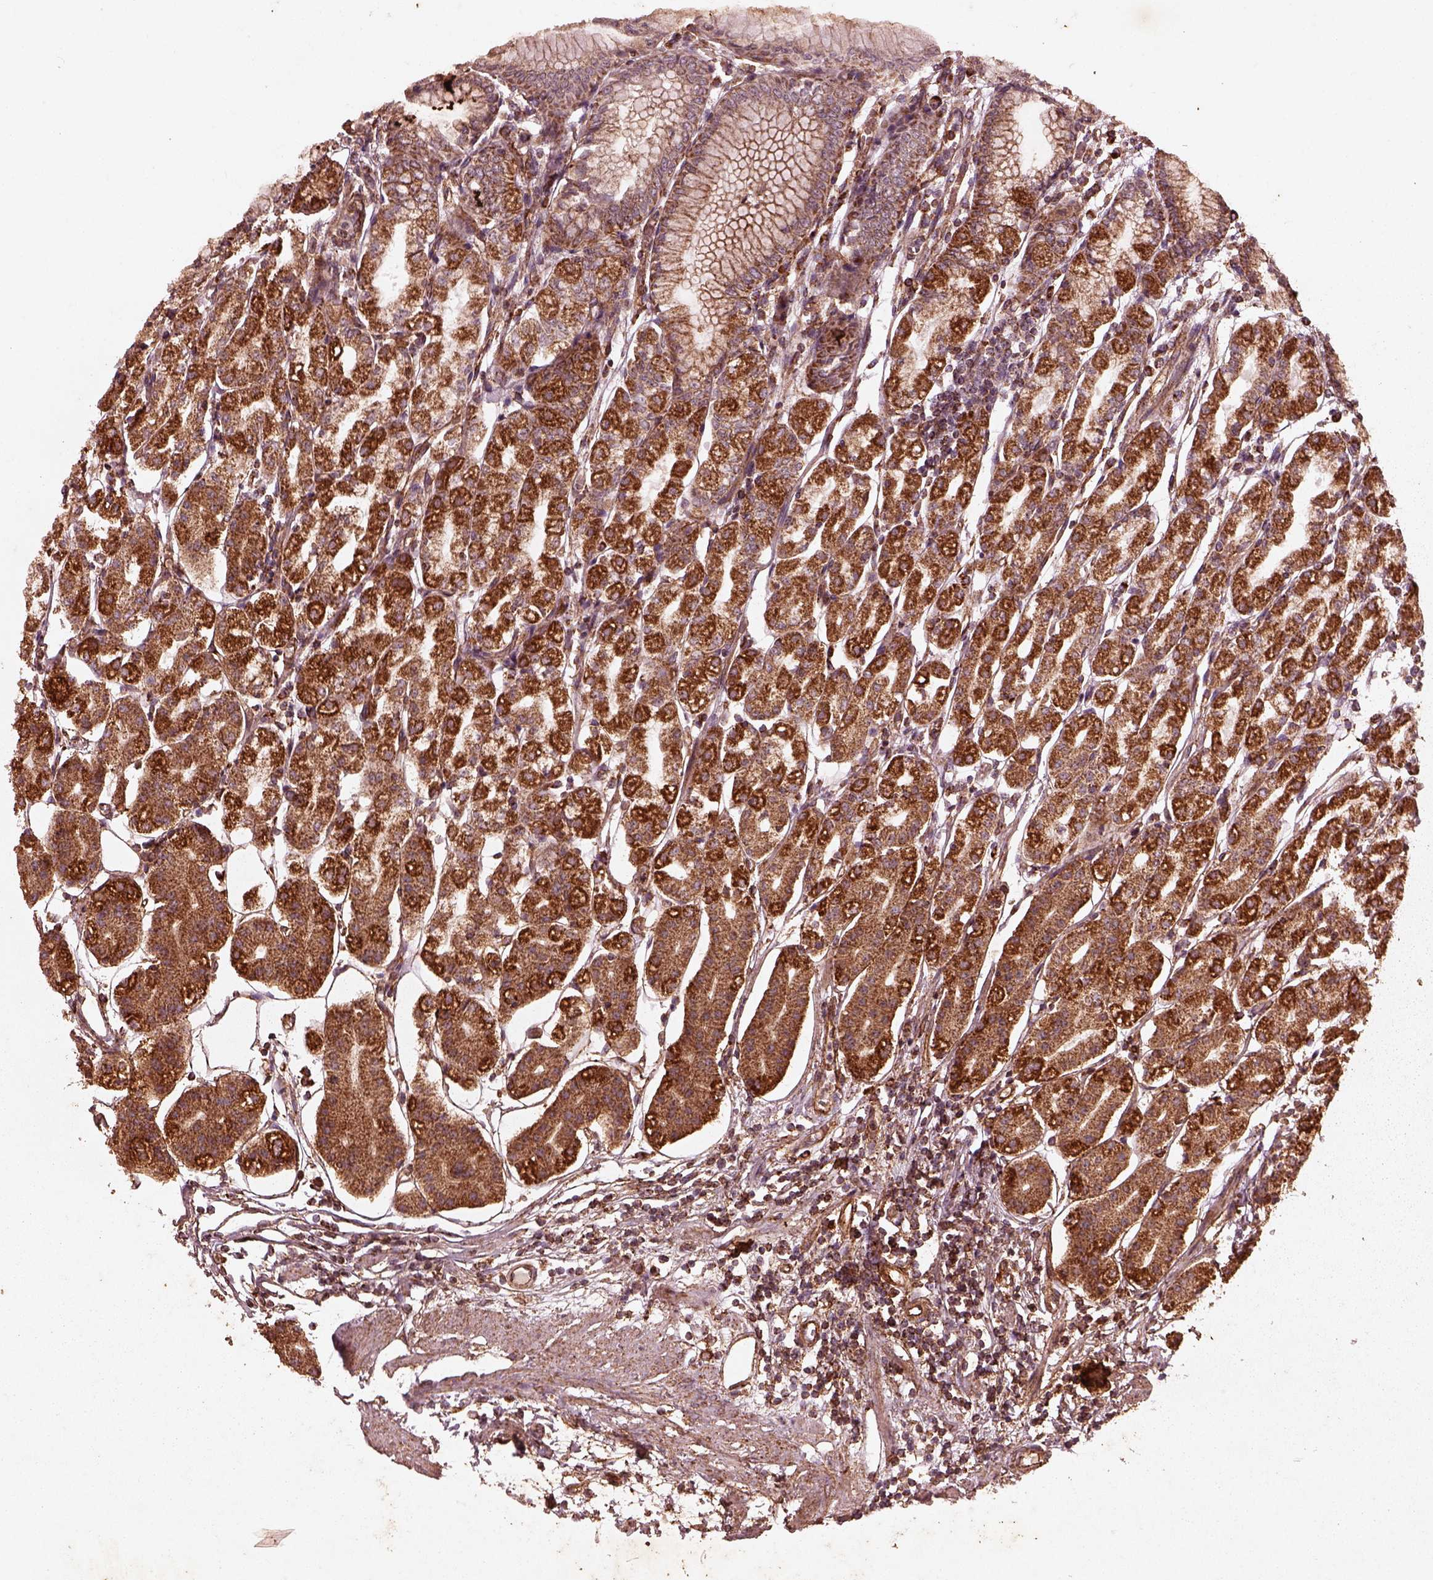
{"staining": {"intensity": "strong", "quantity": "25%-75%", "location": "cytoplasmic/membranous"}, "tissue": "stomach", "cell_type": "Glandular cells", "image_type": "normal", "snomed": [{"axis": "morphology", "description": "Normal tissue, NOS"}, {"axis": "topography", "description": "Skeletal muscle"}, {"axis": "topography", "description": "Stomach"}], "caption": "Immunohistochemical staining of unremarkable human stomach exhibits 25%-75% levels of strong cytoplasmic/membranous protein positivity in approximately 25%-75% of glandular cells.", "gene": "ENSG00000285130", "patient": {"sex": "female", "age": 57}}